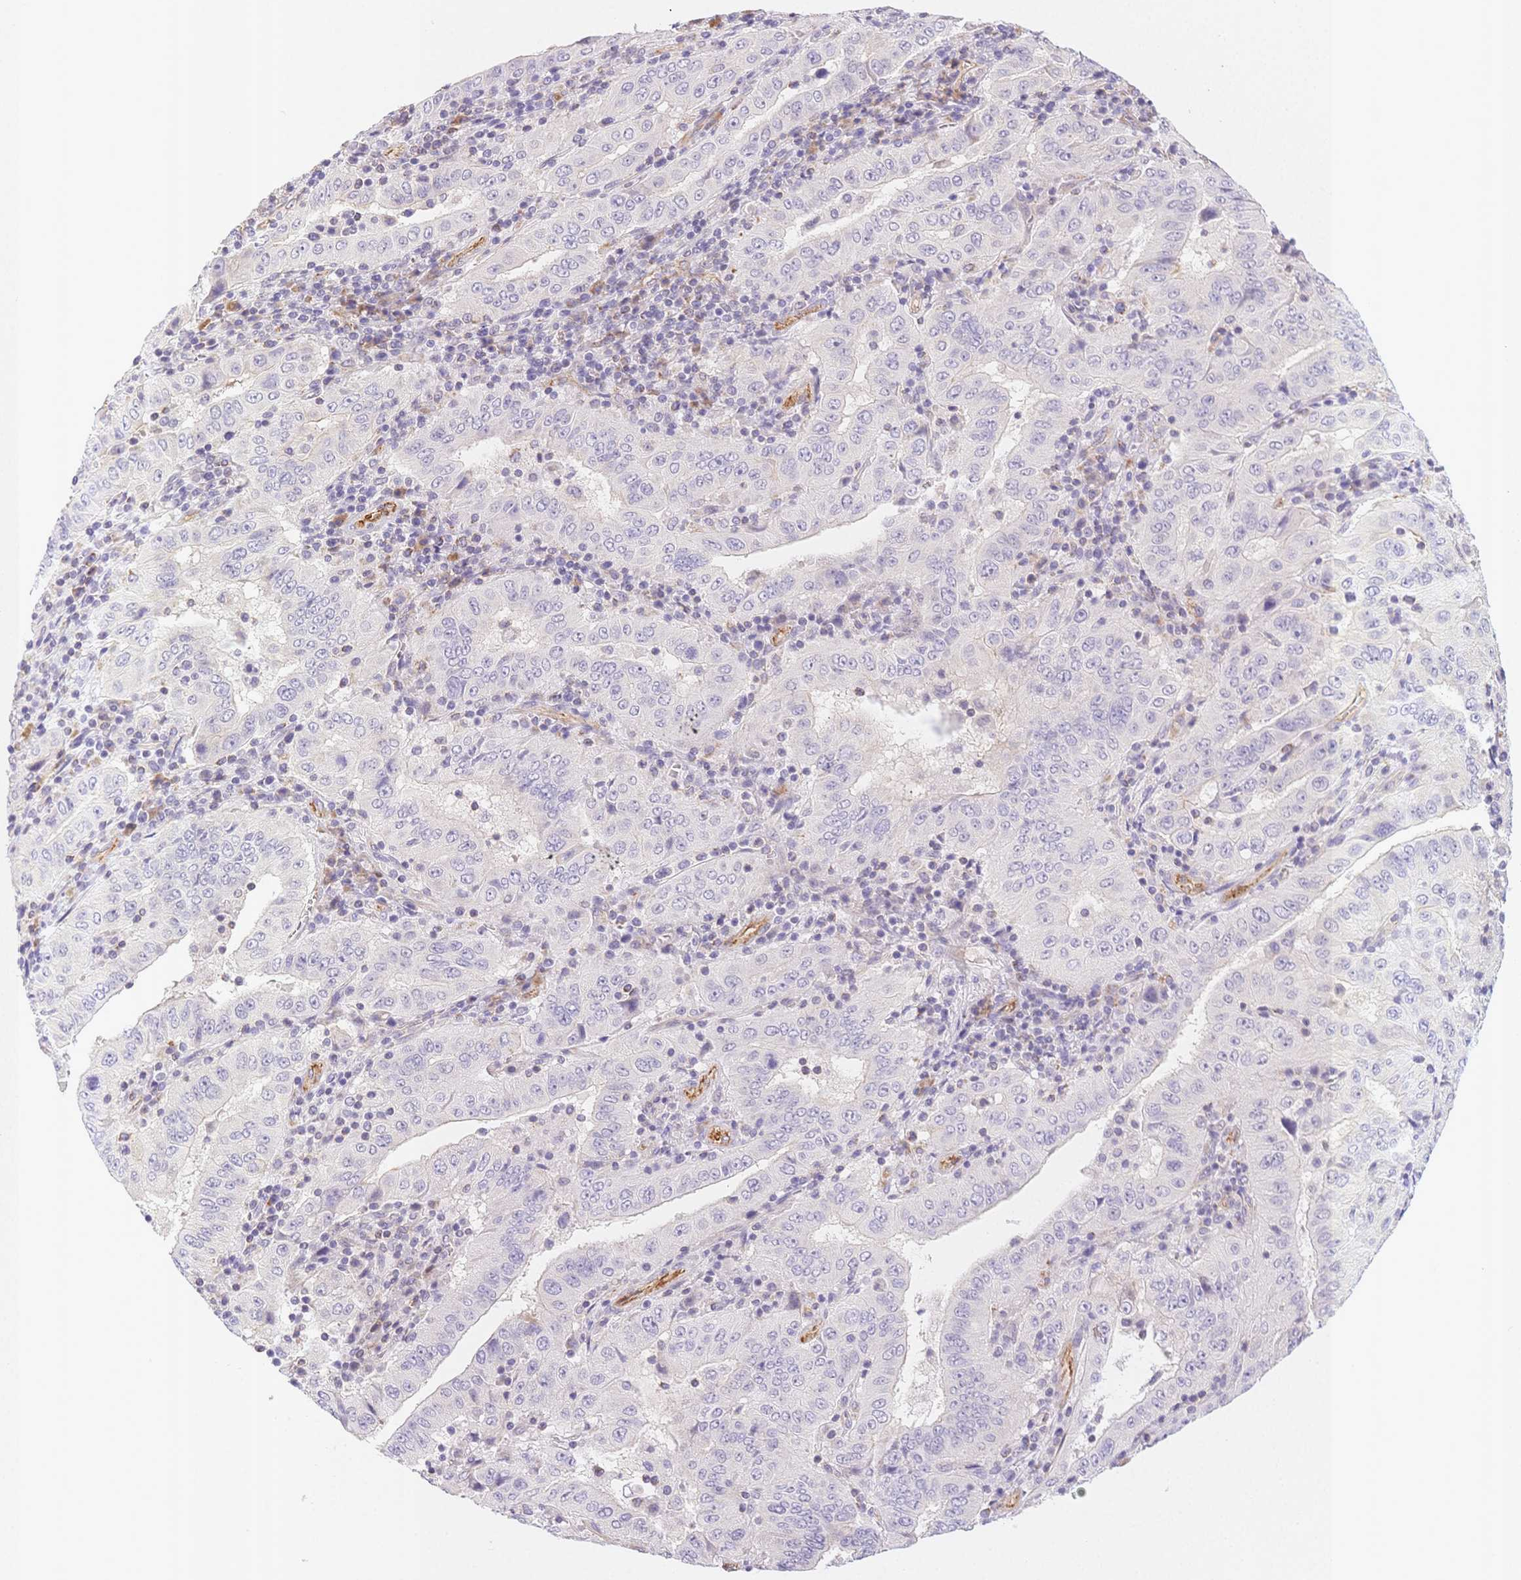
{"staining": {"intensity": "negative", "quantity": "none", "location": "none"}, "tissue": "pancreatic cancer", "cell_type": "Tumor cells", "image_type": "cancer", "snomed": [{"axis": "morphology", "description": "Adenocarcinoma, NOS"}, {"axis": "topography", "description": "Pancreas"}], "caption": "Micrograph shows no significant protein expression in tumor cells of adenocarcinoma (pancreatic).", "gene": "CSN1S1", "patient": {"sex": "male", "age": 63}}